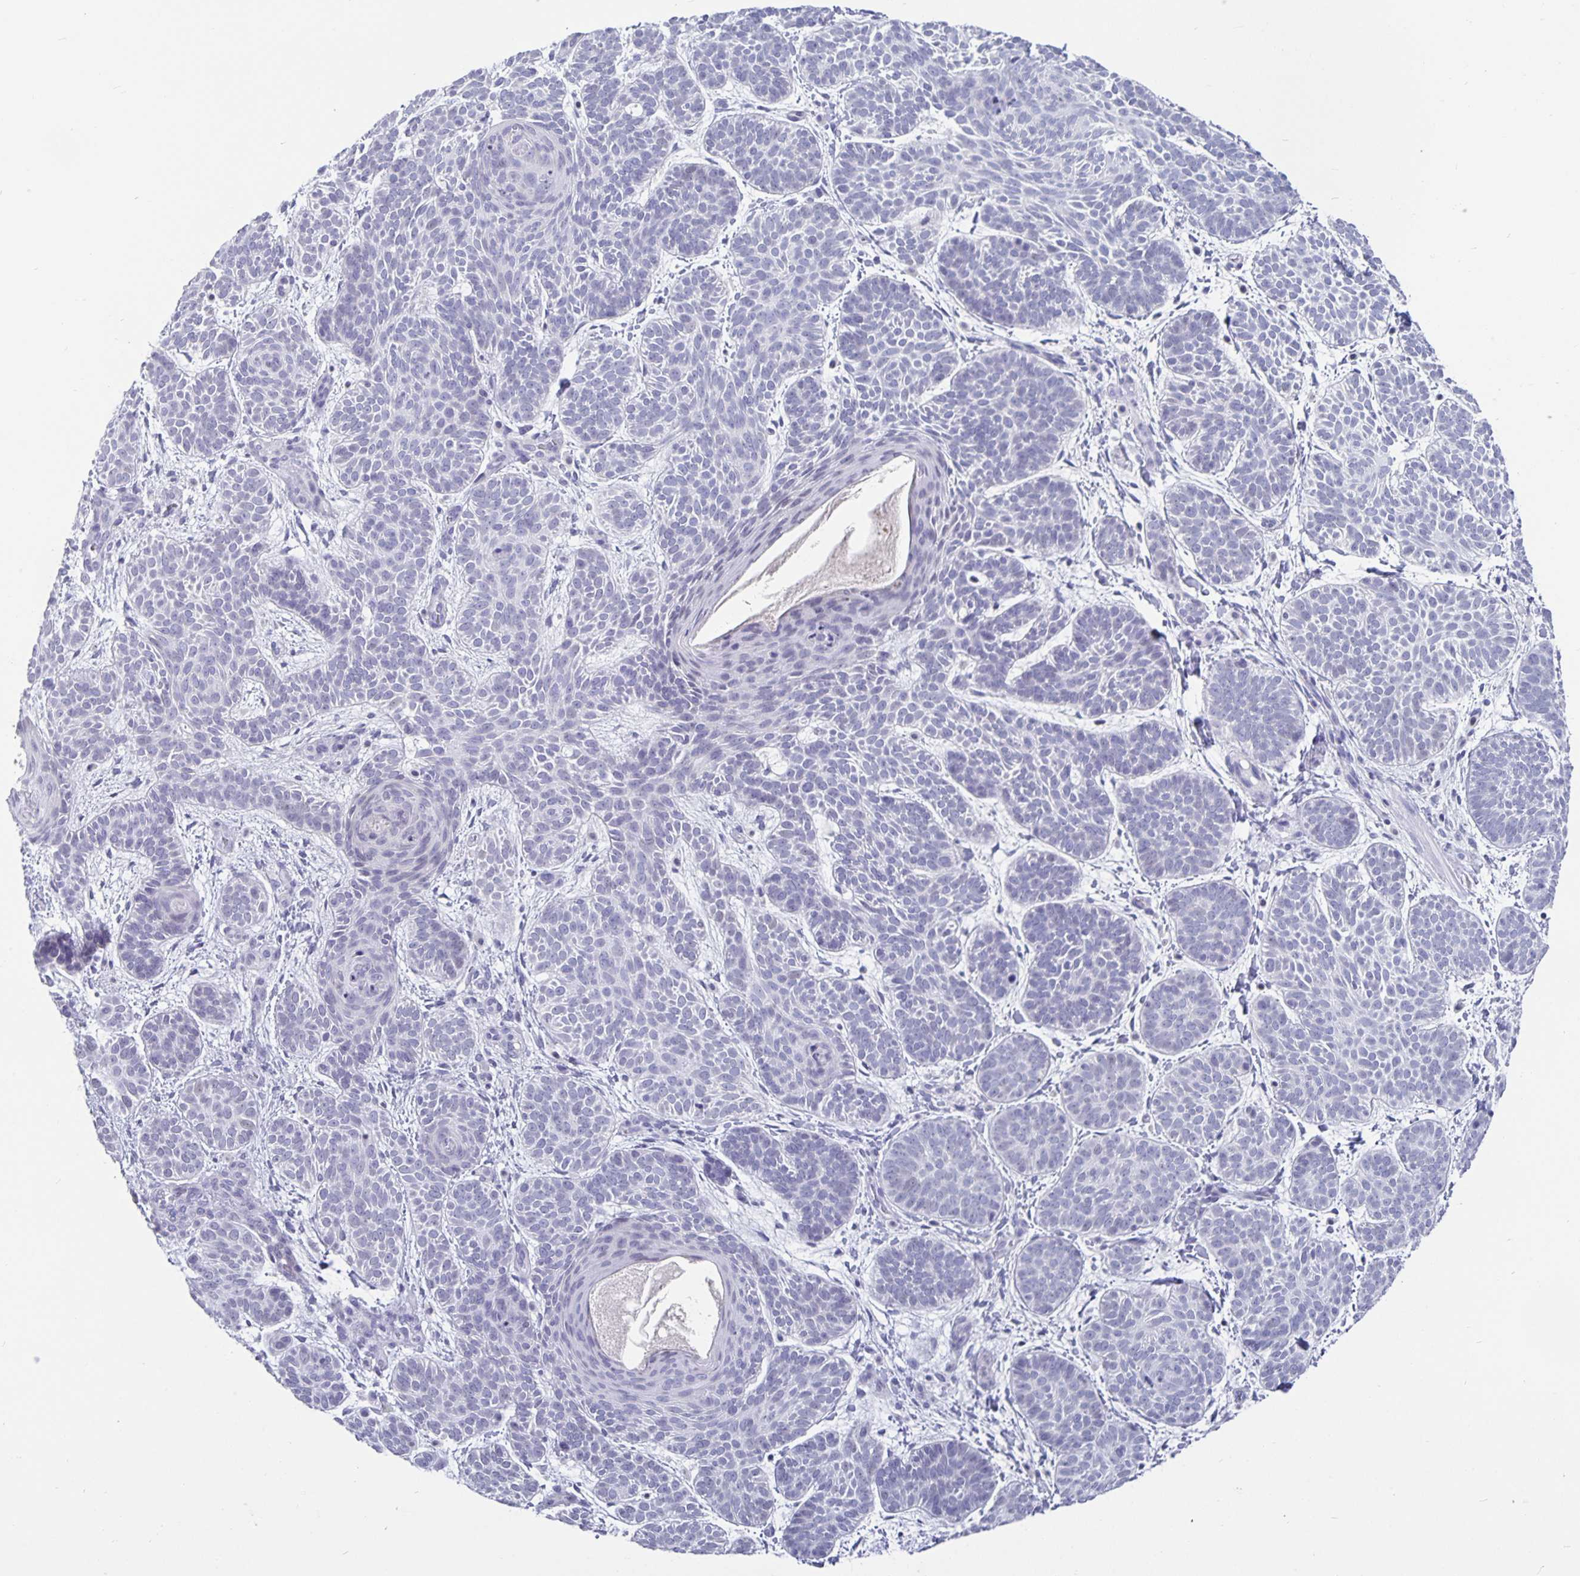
{"staining": {"intensity": "negative", "quantity": "none", "location": "none"}, "tissue": "skin cancer", "cell_type": "Tumor cells", "image_type": "cancer", "snomed": [{"axis": "morphology", "description": "Basal cell carcinoma"}, {"axis": "topography", "description": "Skin"}], "caption": "Immunohistochemical staining of skin basal cell carcinoma reveals no significant expression in tumor cells.", "gene": "OLIG2", "patient": {"sex": "female", "age": 82}}